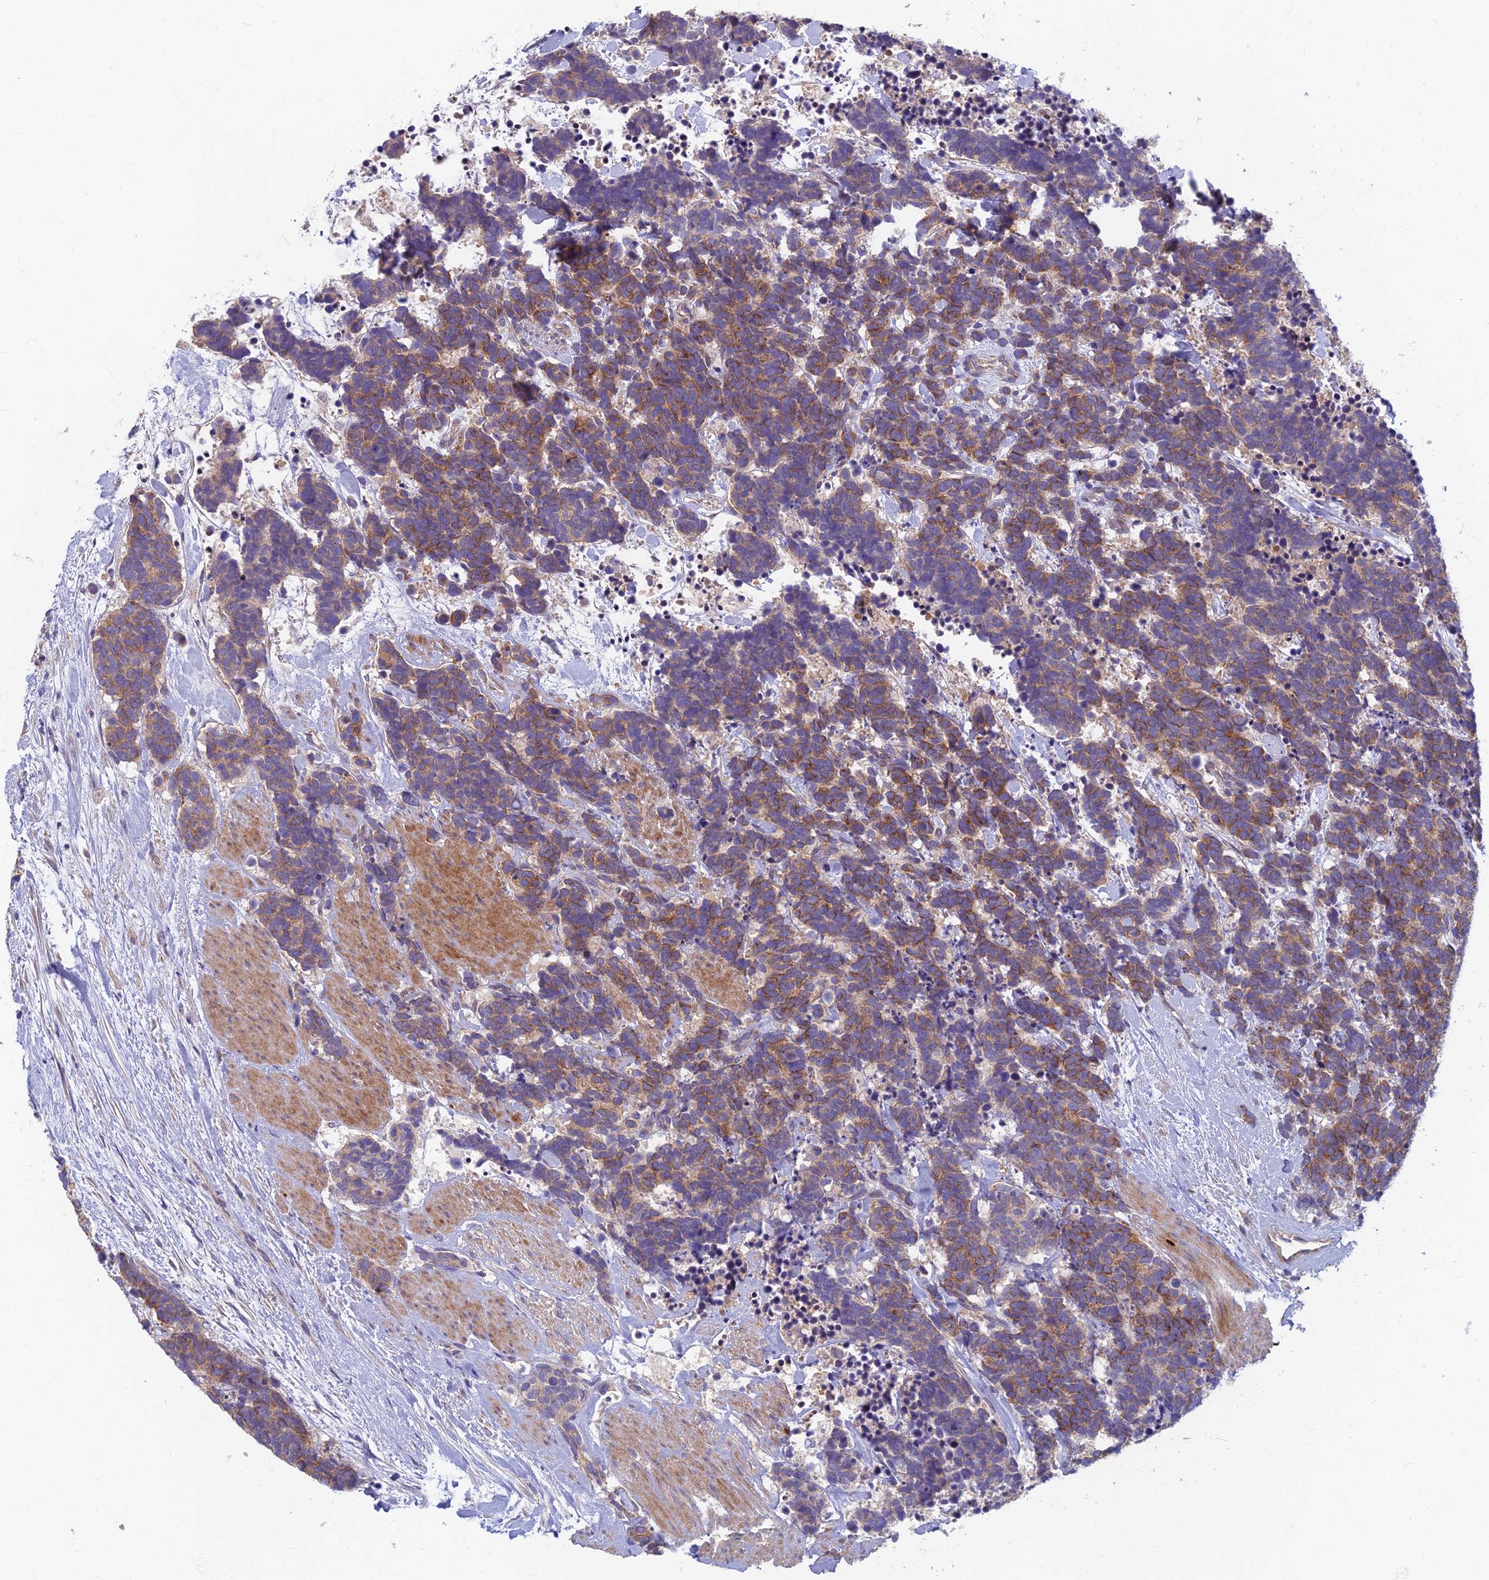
{"staining": {"intensity": "moderate", "quantity": "25%-75%", "location": "cytoplasmic/membranous"}, "tissue": "carcinoid", "cell_type": "Tumor cells", "image_type": "cancer", "snomed": [{"axis": "morphology", "description": "Carcinoma, NOS"}, {"axis": "morphology", "description": "Carcinoid, malignant, NOS"}, {"axis": "topography", "description": "Prostate"}], "caption": "Carcinoid stained with a protein marker demonstrates moderate staining in tumor cells.", "gene": "SOGA1", "patient": {"sex": "male", "age": 57}}